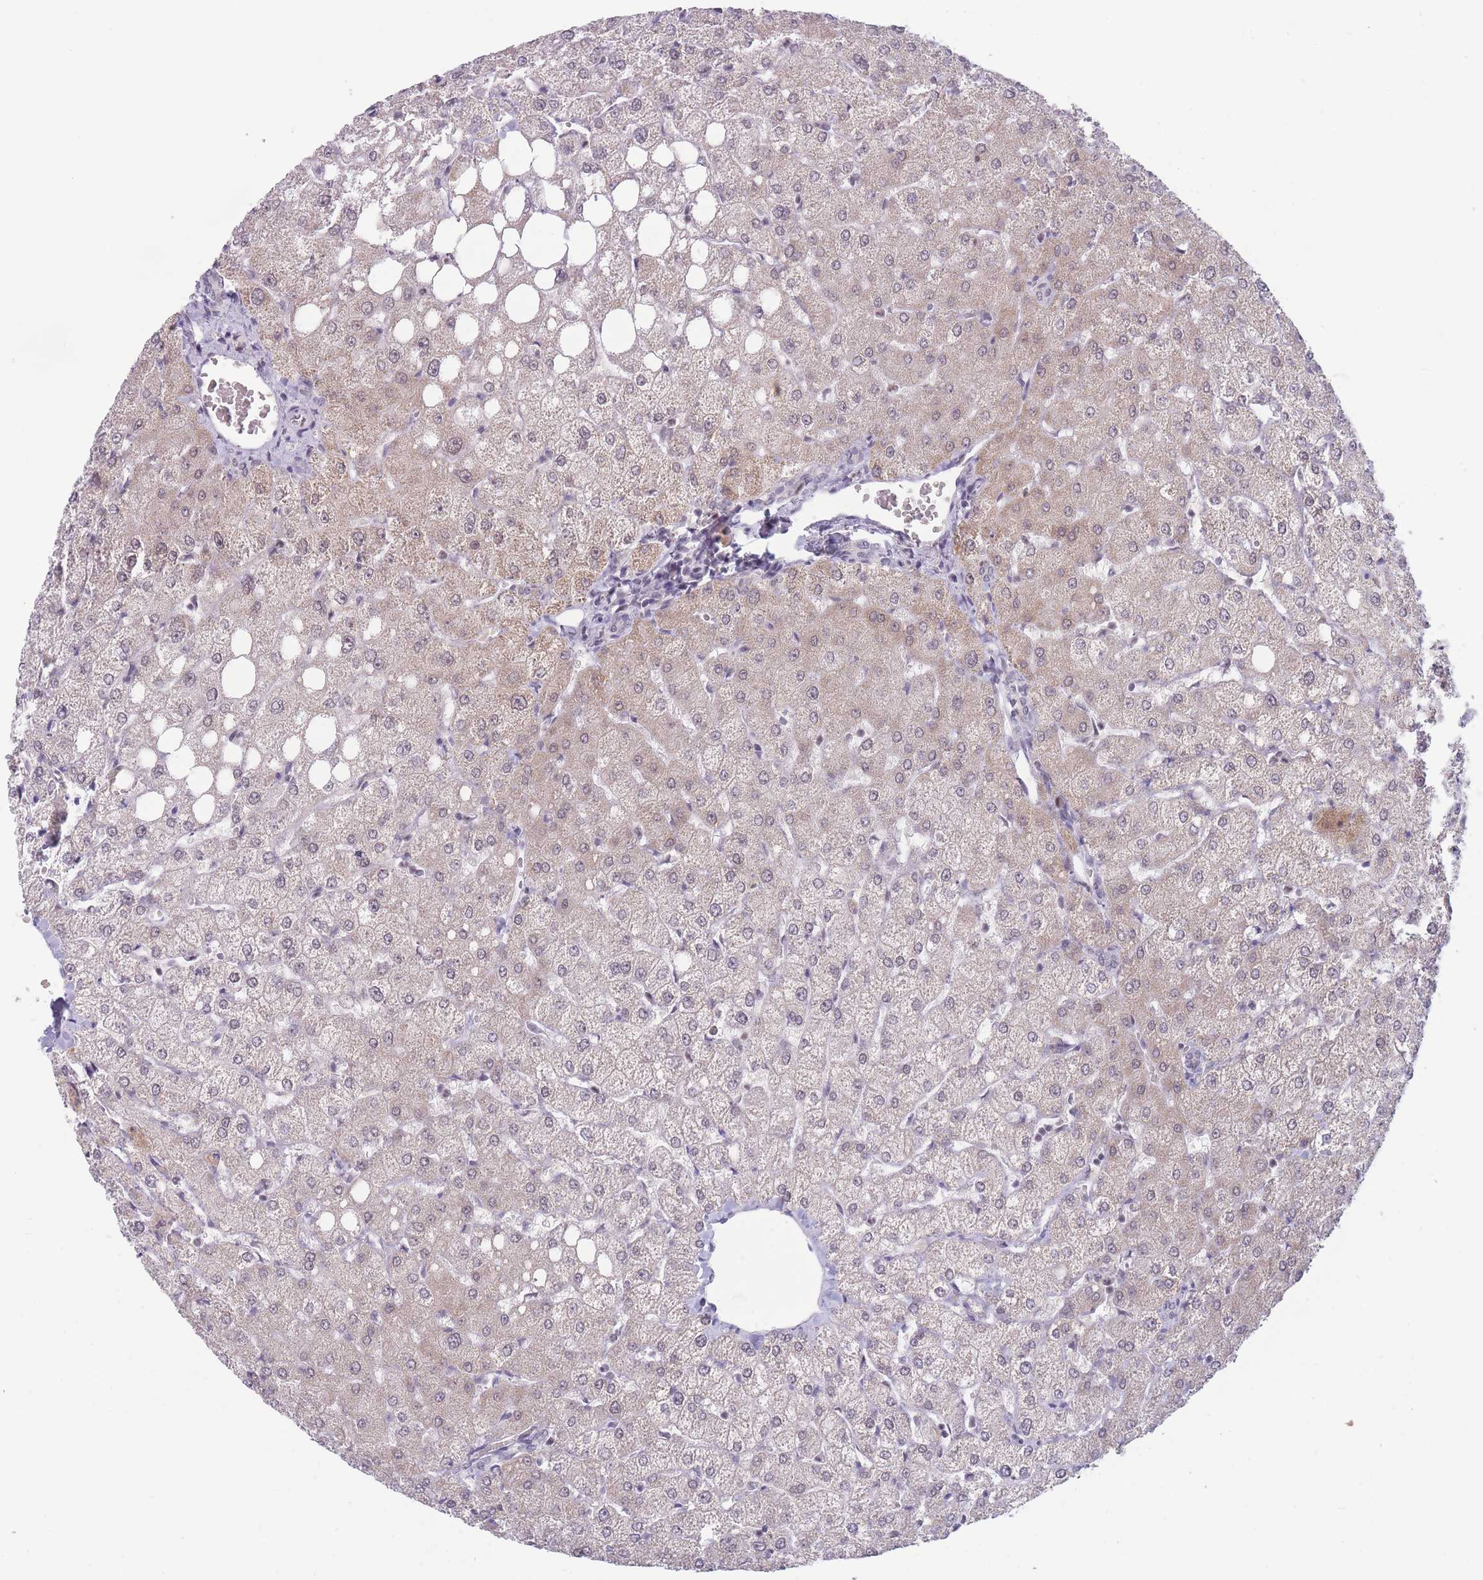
{"staining": {"intensity": "negative", "quantity": "none", "location": "none"}, "tissue": "liver", "cell_type": "Cholangiocytes", "image_type": "normal", "snomed": [{"axis": "morphology", "description": "Normal tissue, NOS"}, {"axis": "topography", "description": "Liver"}], "caption": "Image shows no significant protein expression in cholangiocytes of normal liver.", "gene": "ARID3B", "patient": {"sex": "female", "age": 54}}